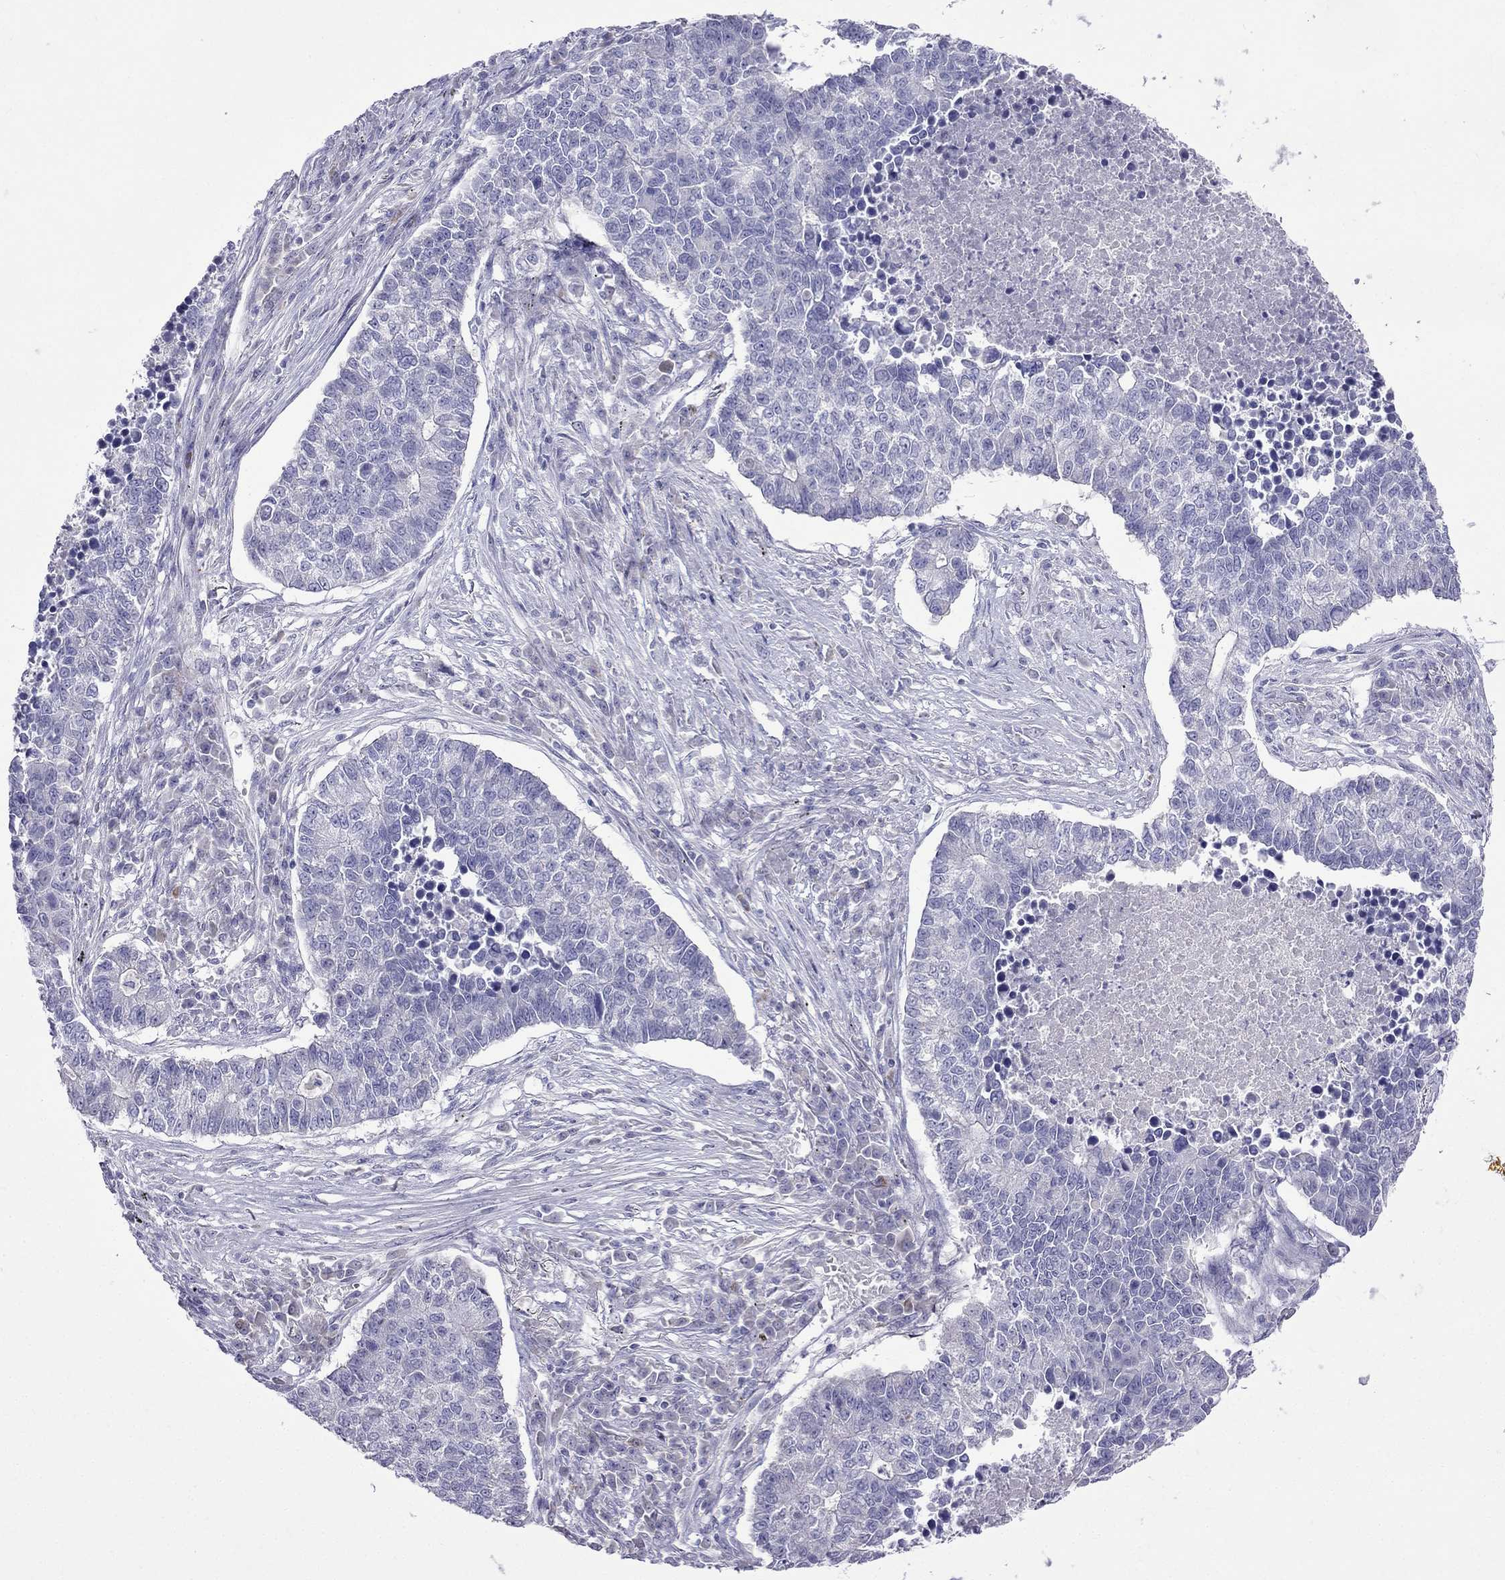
{"staining": {"intensity": "negative", "quantity": "none", "location": "none"}, "tissue": "lung cancer", "cell_type": "Tumor cells", "image_type": "cancer", "snomed": [{"axis": "morphology", "description": "Adenocarcinoma, NOS"}, {"axis": "topography", "description": "Lung"}], "caption": "Lung cancer (adenocarcinoma) was stained to show a protein in brown. There is no significant staining in tumor cells.", "gene": "PATE1", "patient": {"sex": "male", "age": 57}}